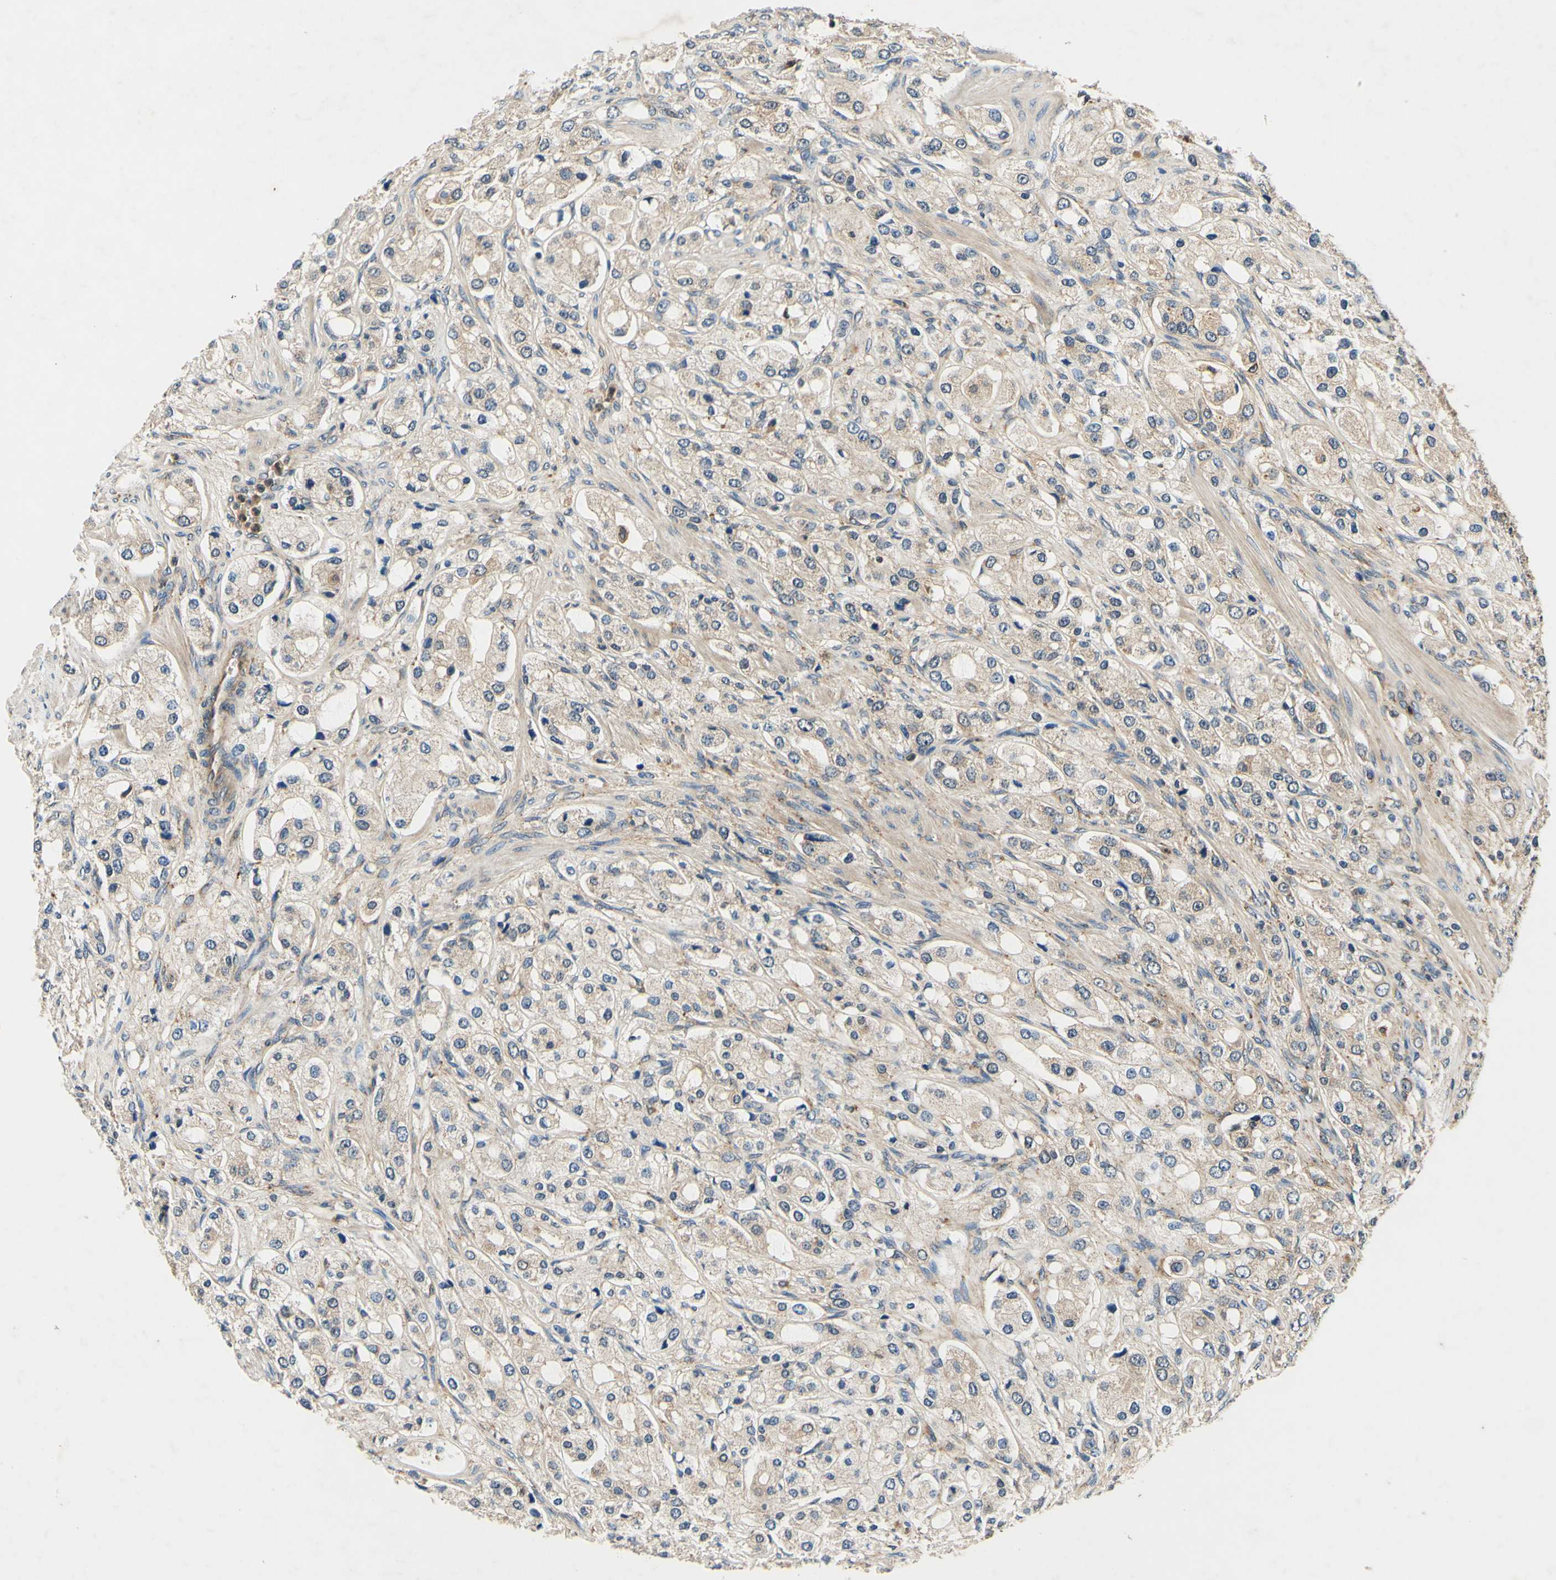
{"staining": {"intensity": "weak", "quantity": "25%-75%", "location": "cytoplasmic/membranous"}, "tissue": "prostate cancer", "cell_type": "Tumor cells", "image_type": "cancer", "snomed": [{"axis": "morphology", "description": "Adenocarcinoma, High grade"}, {"axis": "topography", "description": "Prostate"}], "caption": "Immunohistochemistry (IHC) of human prostate cancer demonstrates low levels of weak cytoplasmic/membranous staining in approximately 25%-75% of tumor cells.", "gene": "PLA2G4A", "patient": {"sex": "male", "age": 65}}